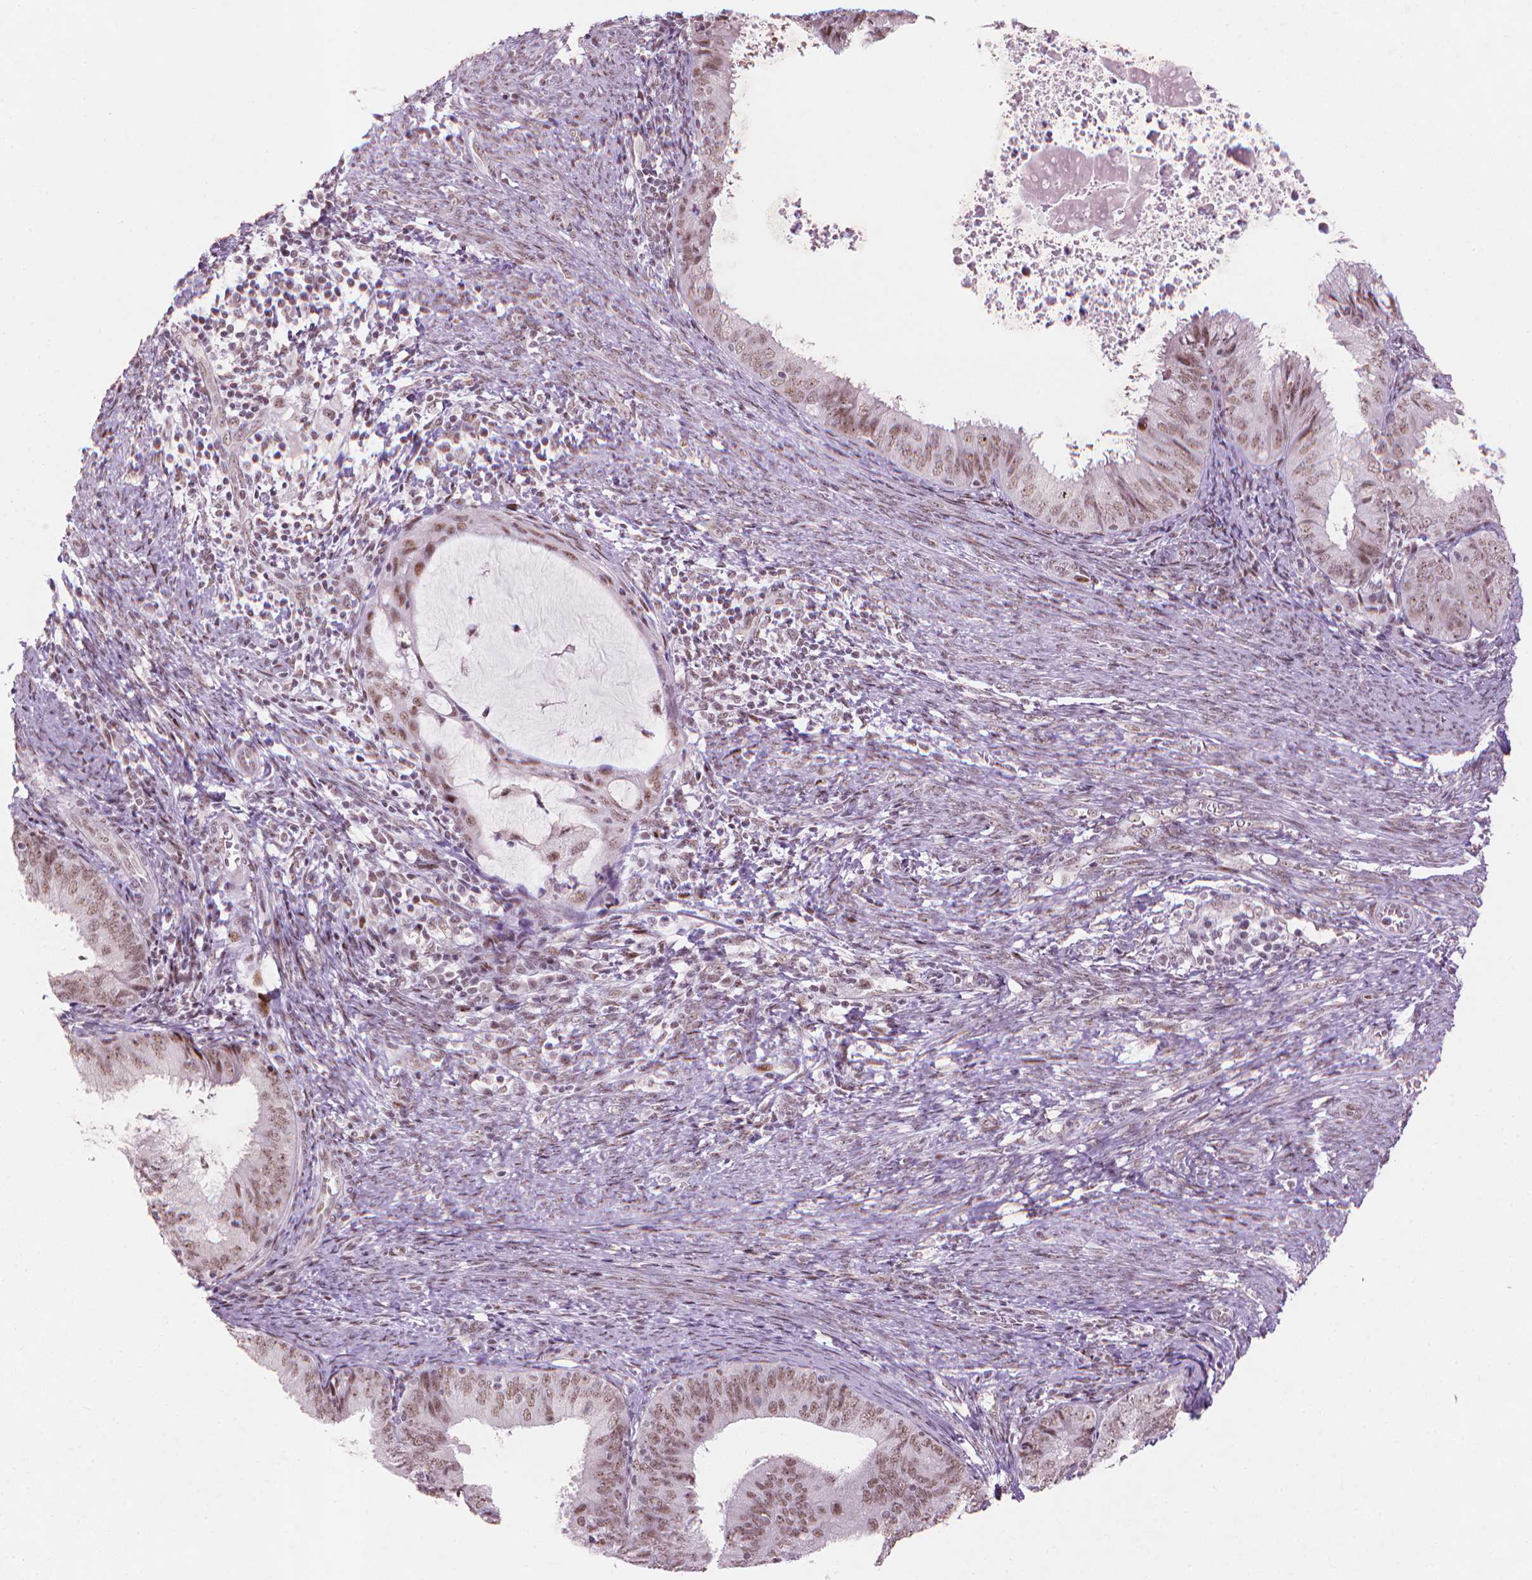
{"staining": {"intensity": "moderate", "quantity": ">75%", "location": "nuclear"}, "tissue": "endometrial cancer", "cell_type": "Tumor cells", "image_type": "cancer", "snomed": [{"axis": "morphology", "description": "Adenocarcinoma, NOS"}, {"axis": "topography", "description": "Endometrium"}], "caption": "A high-resolution micrograph shows IHC staining of endometrial adenocarcinoma, which demonstrates moderate nuclear staining in about >75% of tumor cells.", "gene": "HES7", "patient": {"sex": "female", "age": 57}}